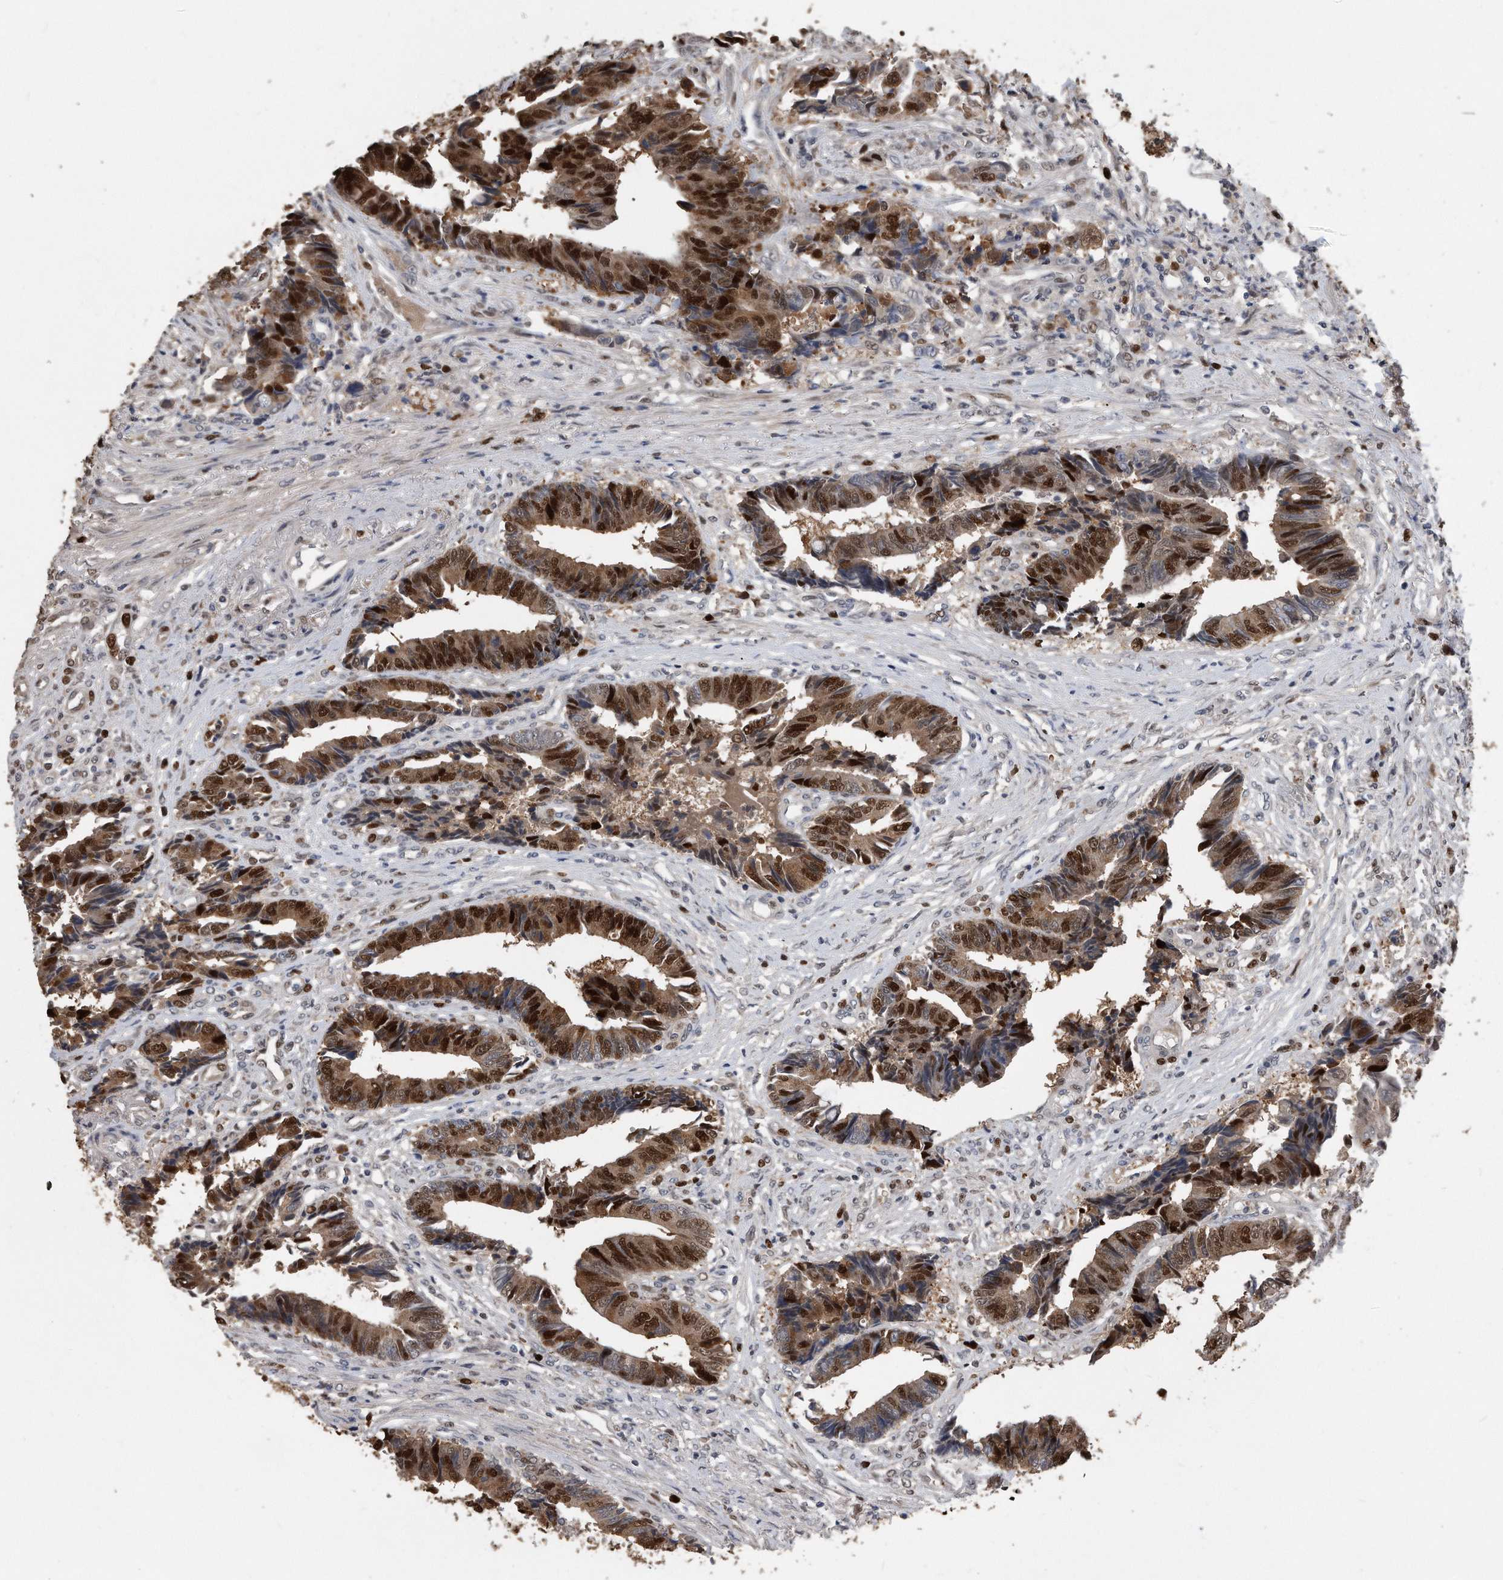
{"staining": {"intensity": "strong", "quantity": ">75%", "location": "cytoplasmic/membranous,nuclear"}, "tissue": "colorectal cancer", "cell_type": "Tumor cells", "image_type": "cancer", "snomed": [{"axis": "morphology", "description": "Adenocarcinoma, NOS"}, {"axis": "topography", "description": "Rectum"}], "caption": "Immunohistochemistry image of neoplastic tissue: human colorectal cancer (adenocarcinoma) stained using immunohistochemistry exhibits high levels of strong protein expression localized specifically in the cytoplasmic/membranous and nuclear of tumor cells, appearing as a cytoplasmic/membranous and nuclear brown color.", "gene": "PCNA", "patient": {"sex": "male", "age": 84}}